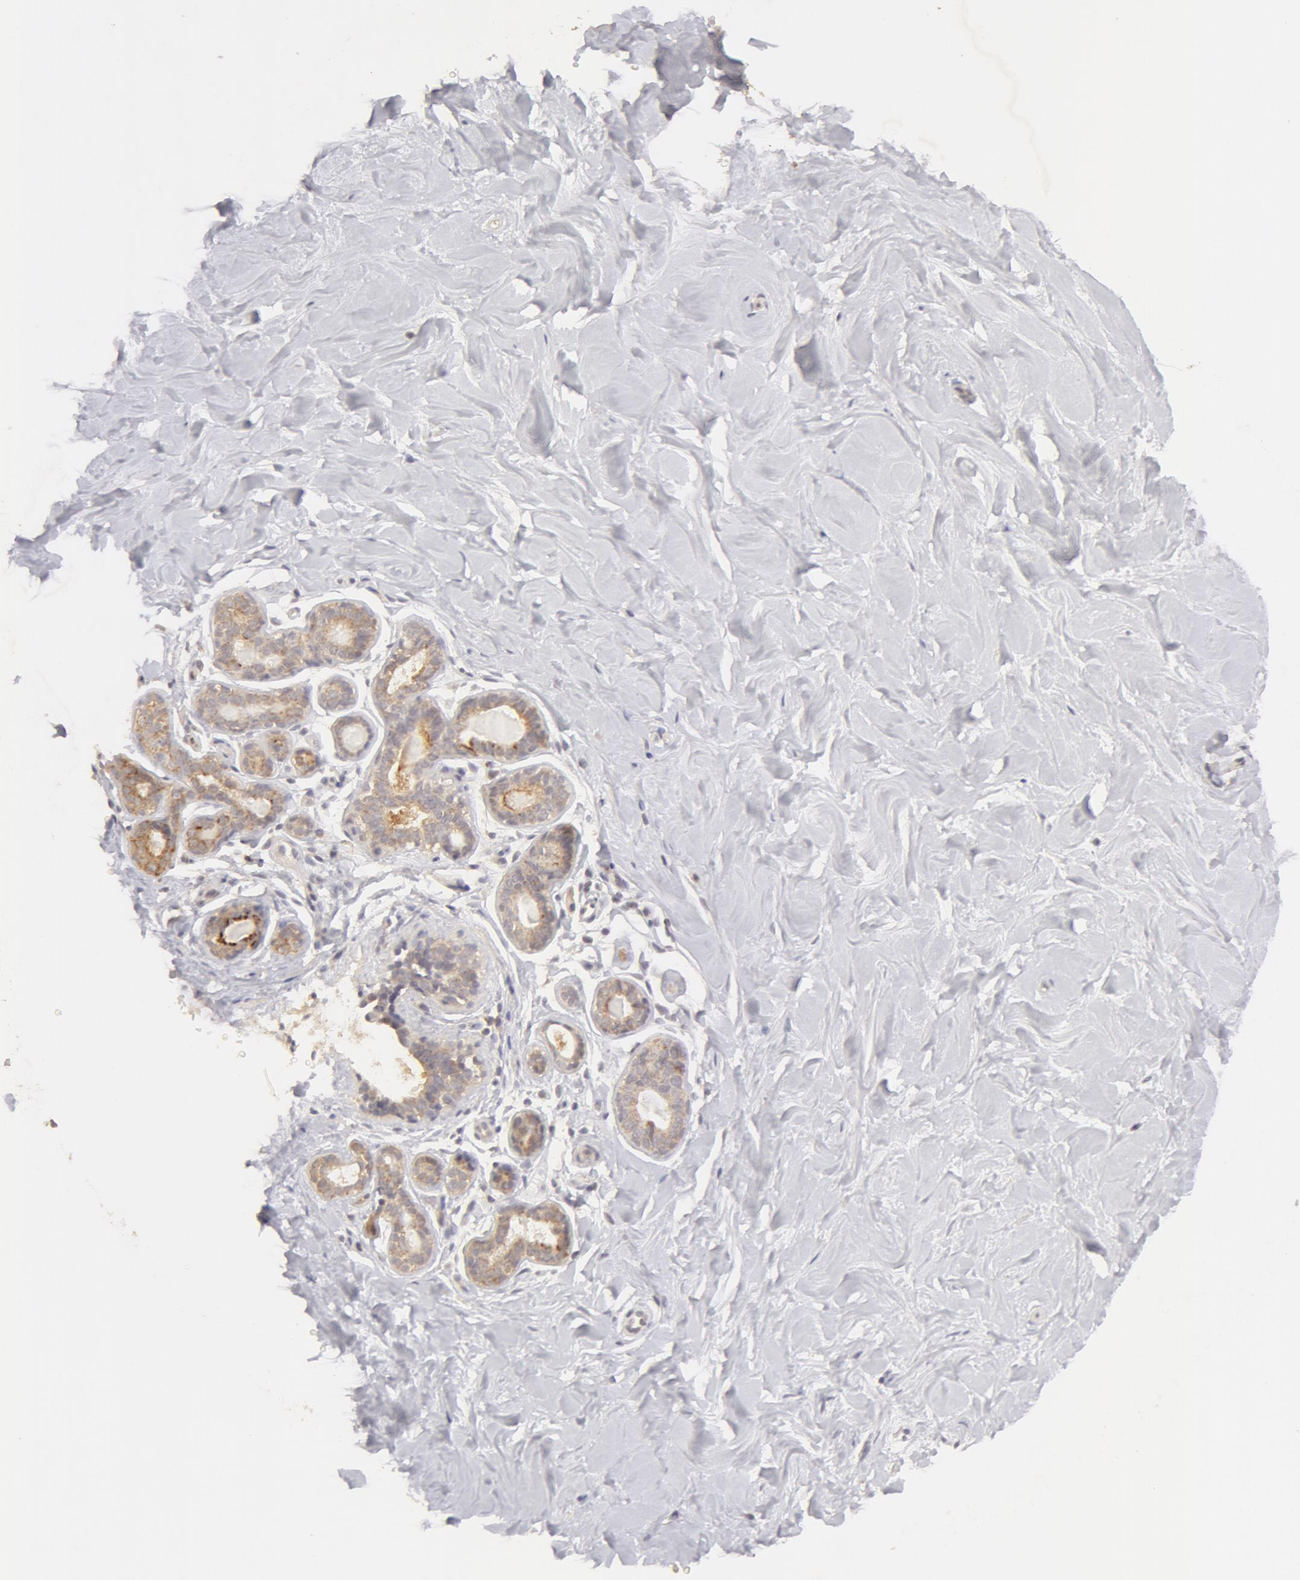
{"staining": {"intensity": "negative", "quantity": "none", "location": "none"}, "tissue": "breast", "cell_type": "Adipocytes", "image_type": "normal", "snomed": [{"axis": "morphology", "description": "Normal tissue, NOS"}, {"axis": "topography", "description": "Breast"}], "caption": "This is a micrograph of IHC staining of benign breast, which shows no expression in adipocytes. The staining was performed using DAB (3,3'-diaminobenzidine) to visualize the protein expression in brown, while the nuclei were stained in blue with hematoxylin (Magnification: 20x).", "gene": "ADPRH", "patient": {"sex": "female", "age": 44}}